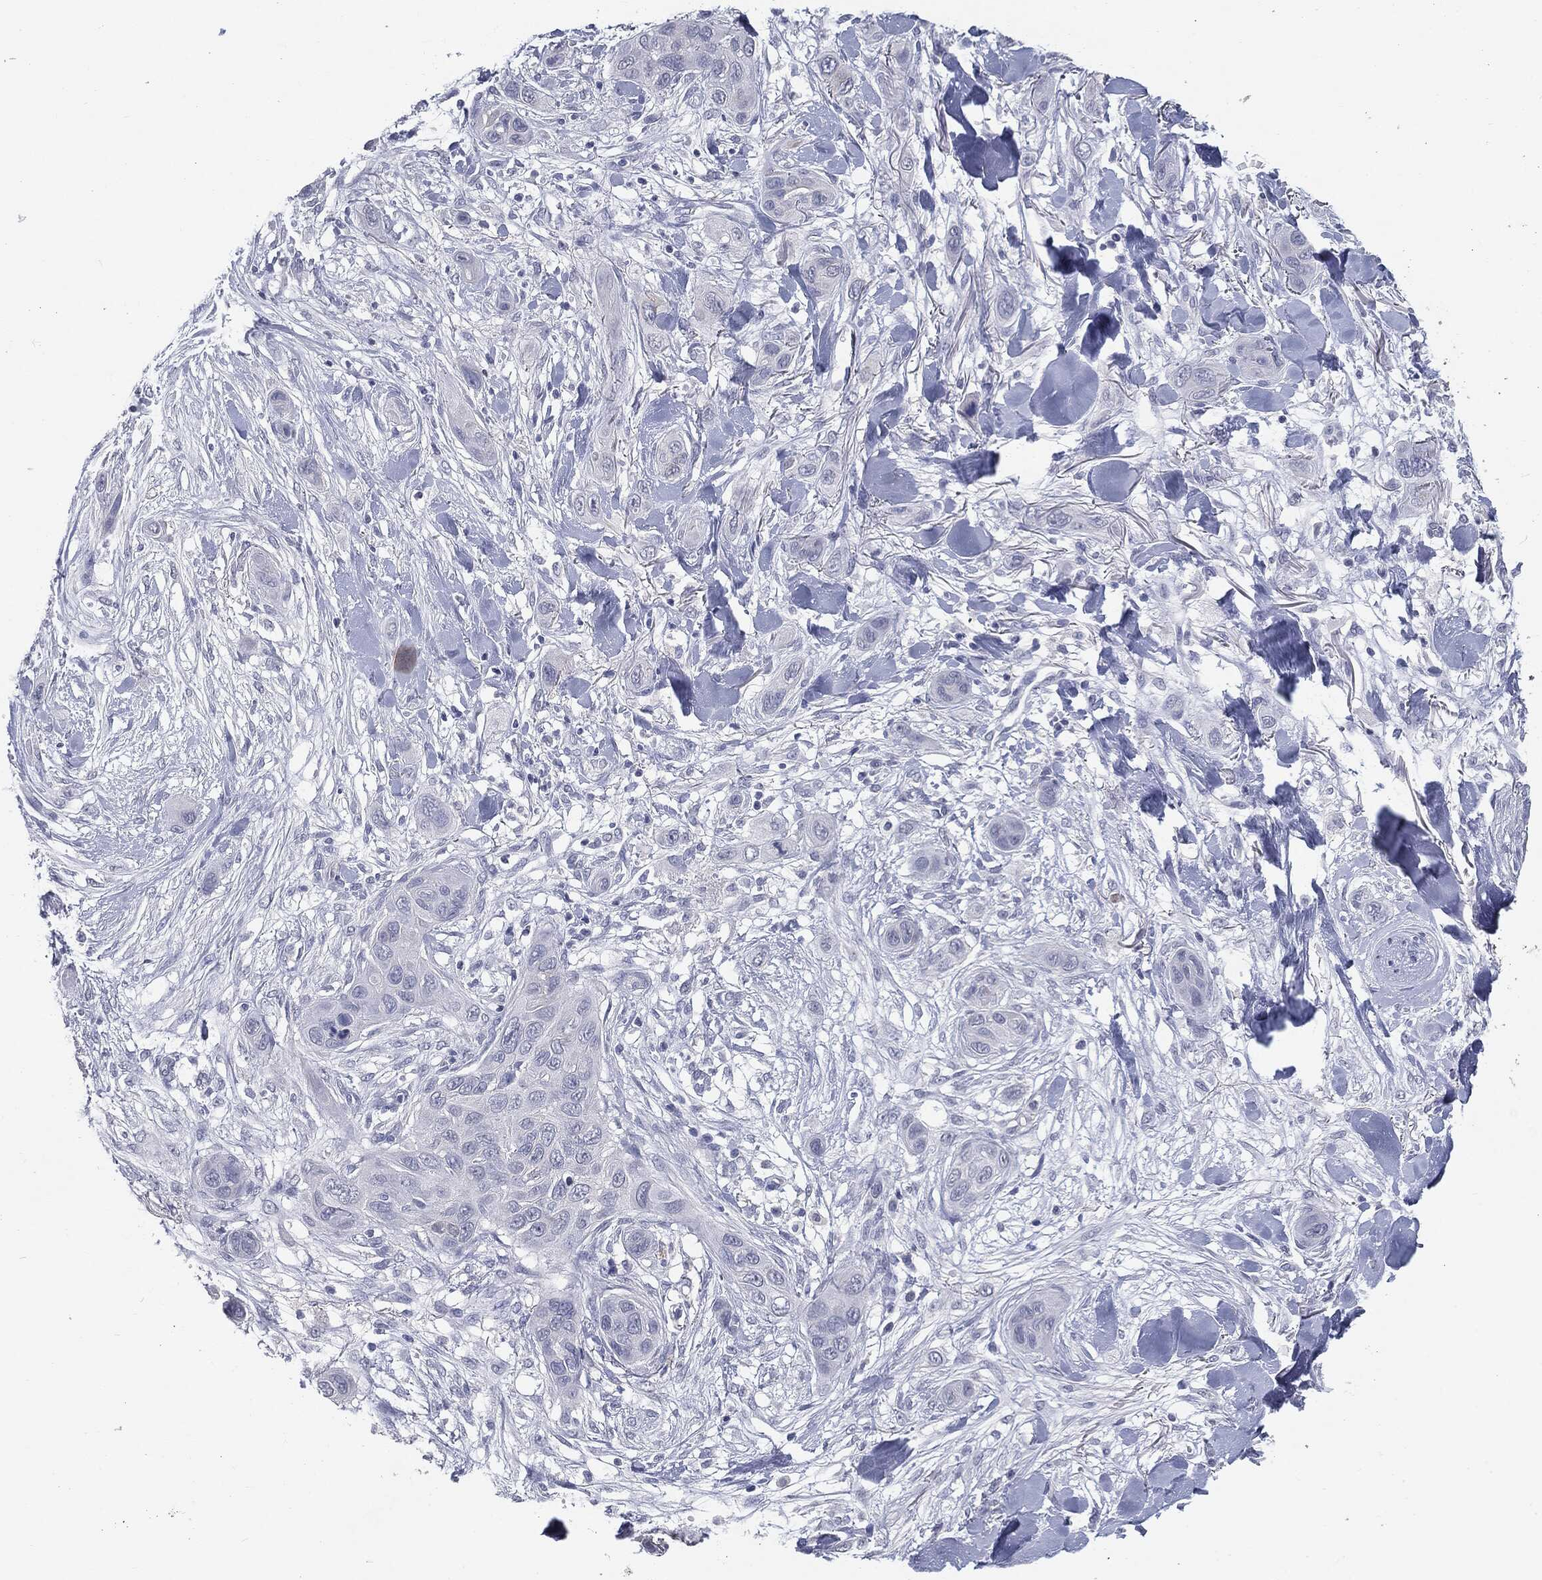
{"staining": {"intensity": "negative", "quantity": "none", "location": "none"}, "tissue": "skin cancer", "cell_type": "Tumor cells", "image_type": "cancer", "snomed": [{"axis": "morphology", "description": "Squamous cell carcinoma, NOS"}, {"axis": "topography", "description": "Skin"}], "caption": "This is an immunohistochemistry micrograph of squamous cell carcinoma (skin). There is no positivity in tumor cells.", "gene": "MUC1", "patient": {"sex": "male", "age": 78}}